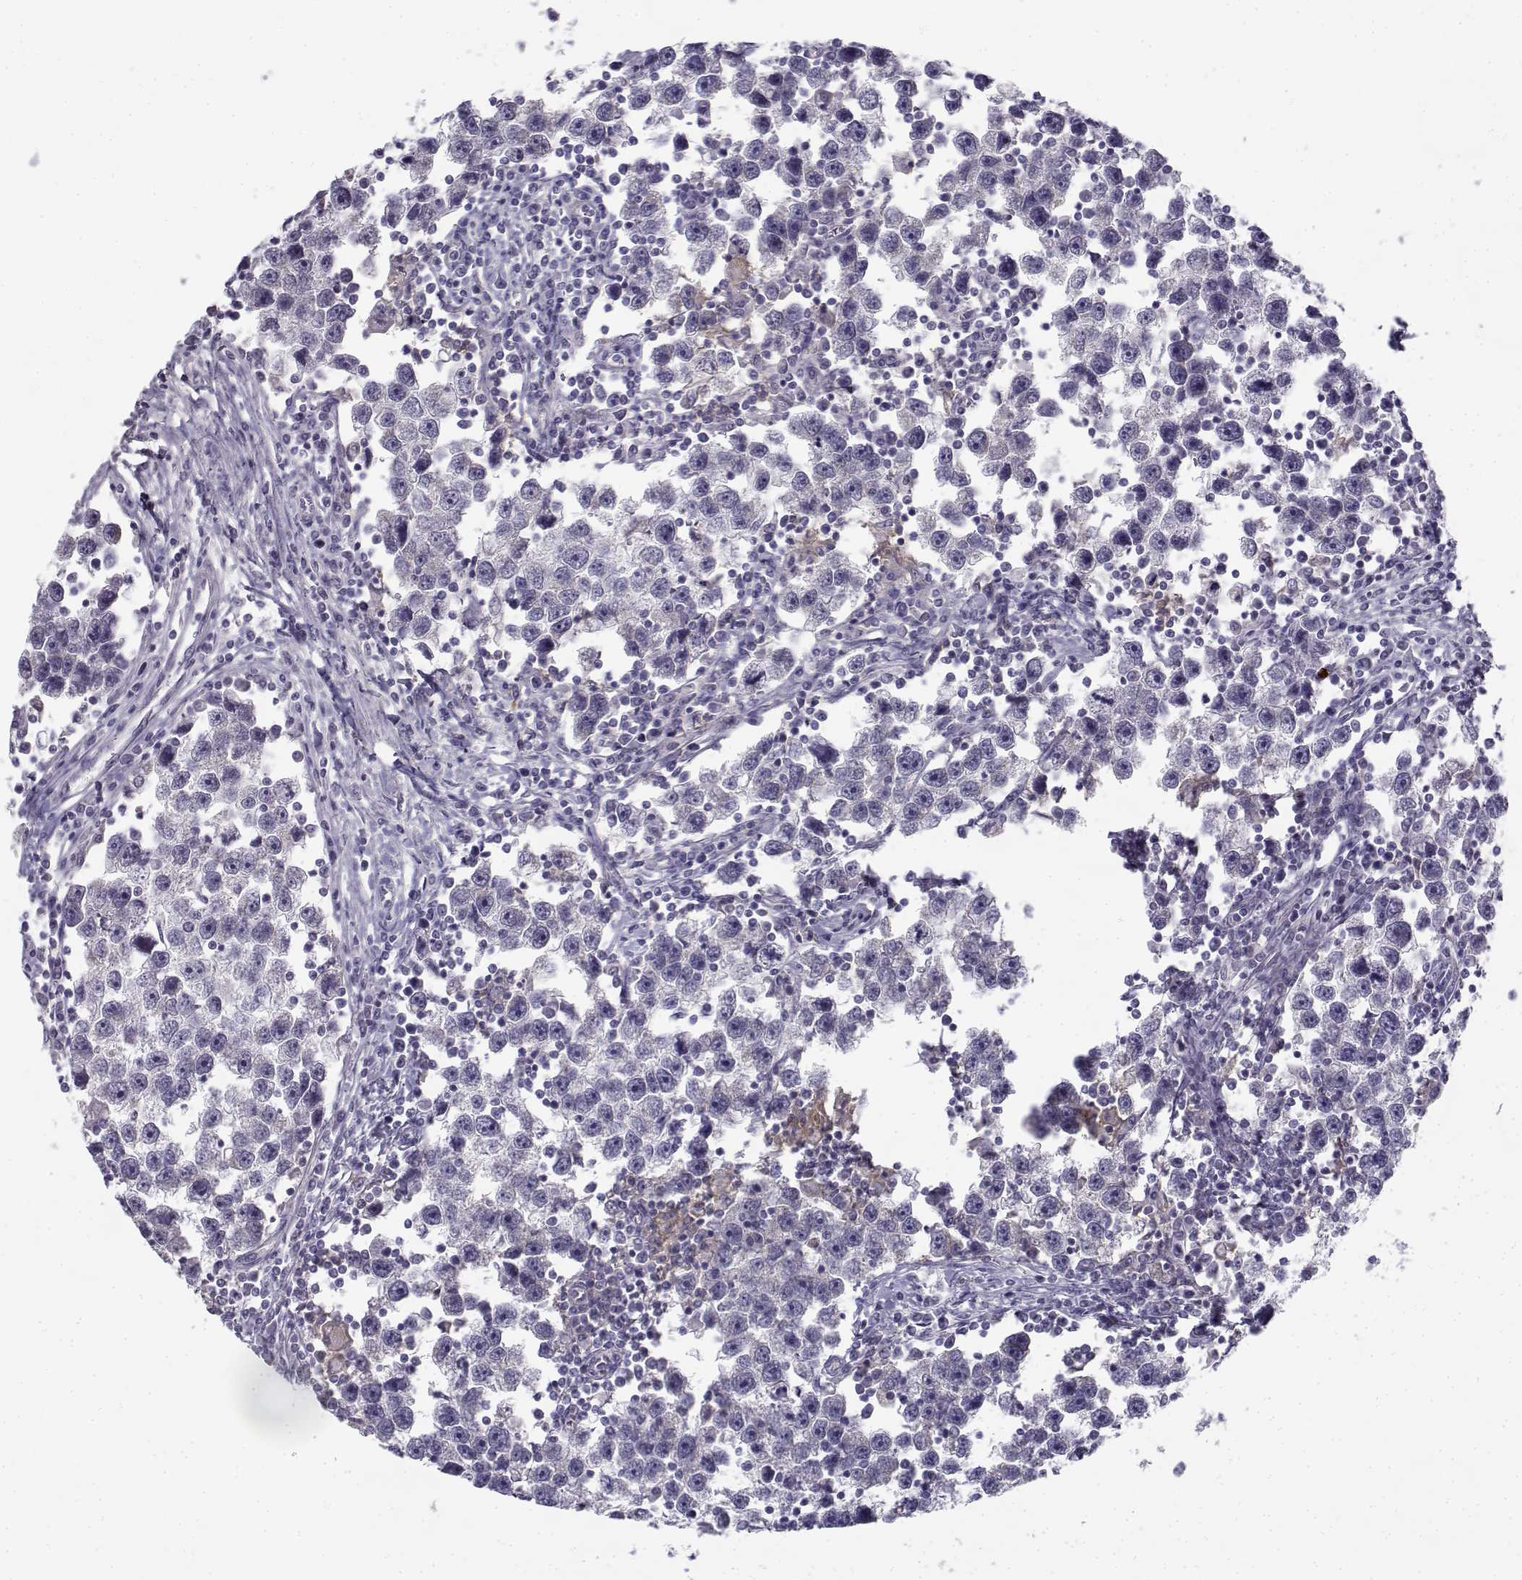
{"staining": {"intensity": "negative", "quantity": "none", "location": "none"}, "tissue": "testis cancer", "cell_type": "Tumor cells", "image_type": "cancer", "snomed": [{"axis": "morphology", "description": "Seminoma, NOS"}, {"axis": "topography", "description": "Testis"}], "caption": "High power microscopy image of an immunohistochemistry (IHC) micrograph of seminoma (testis), revealing no significant expression in tumor cells.", "gene": "CREB3L3", "patient": {"sex": "male", "age": 30}}